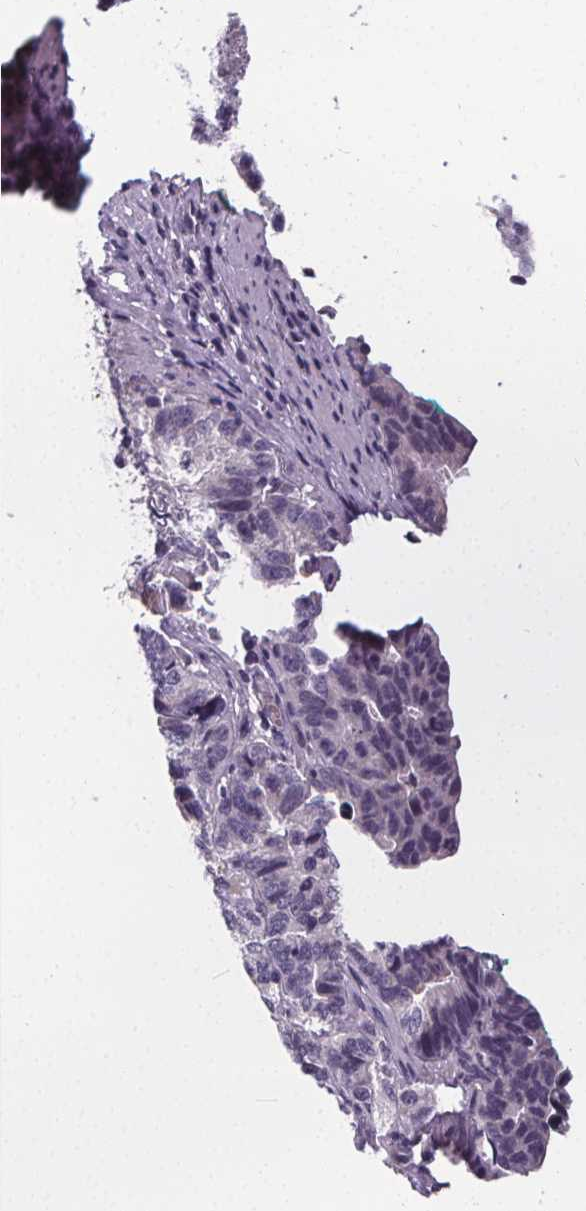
{"staining": {"intensity": "negative", "quantity": "none", "location": "none"}, "tissue": "stomach cancer", "cell_type": "Tumor cells", "image_type": "cancer", "snomed": [{"axis": "morphology", "description": "Adenocarcinoma, NOS"}, {"axis": "topography", "description": "Stomach, upper"}], "caption": "Histopathology image shows no significant protein staining in tumor cells of adenocarcinoma (stomach).", "gene": "ATP6V1D", "patient": {"sex": "female", "age": 67}}